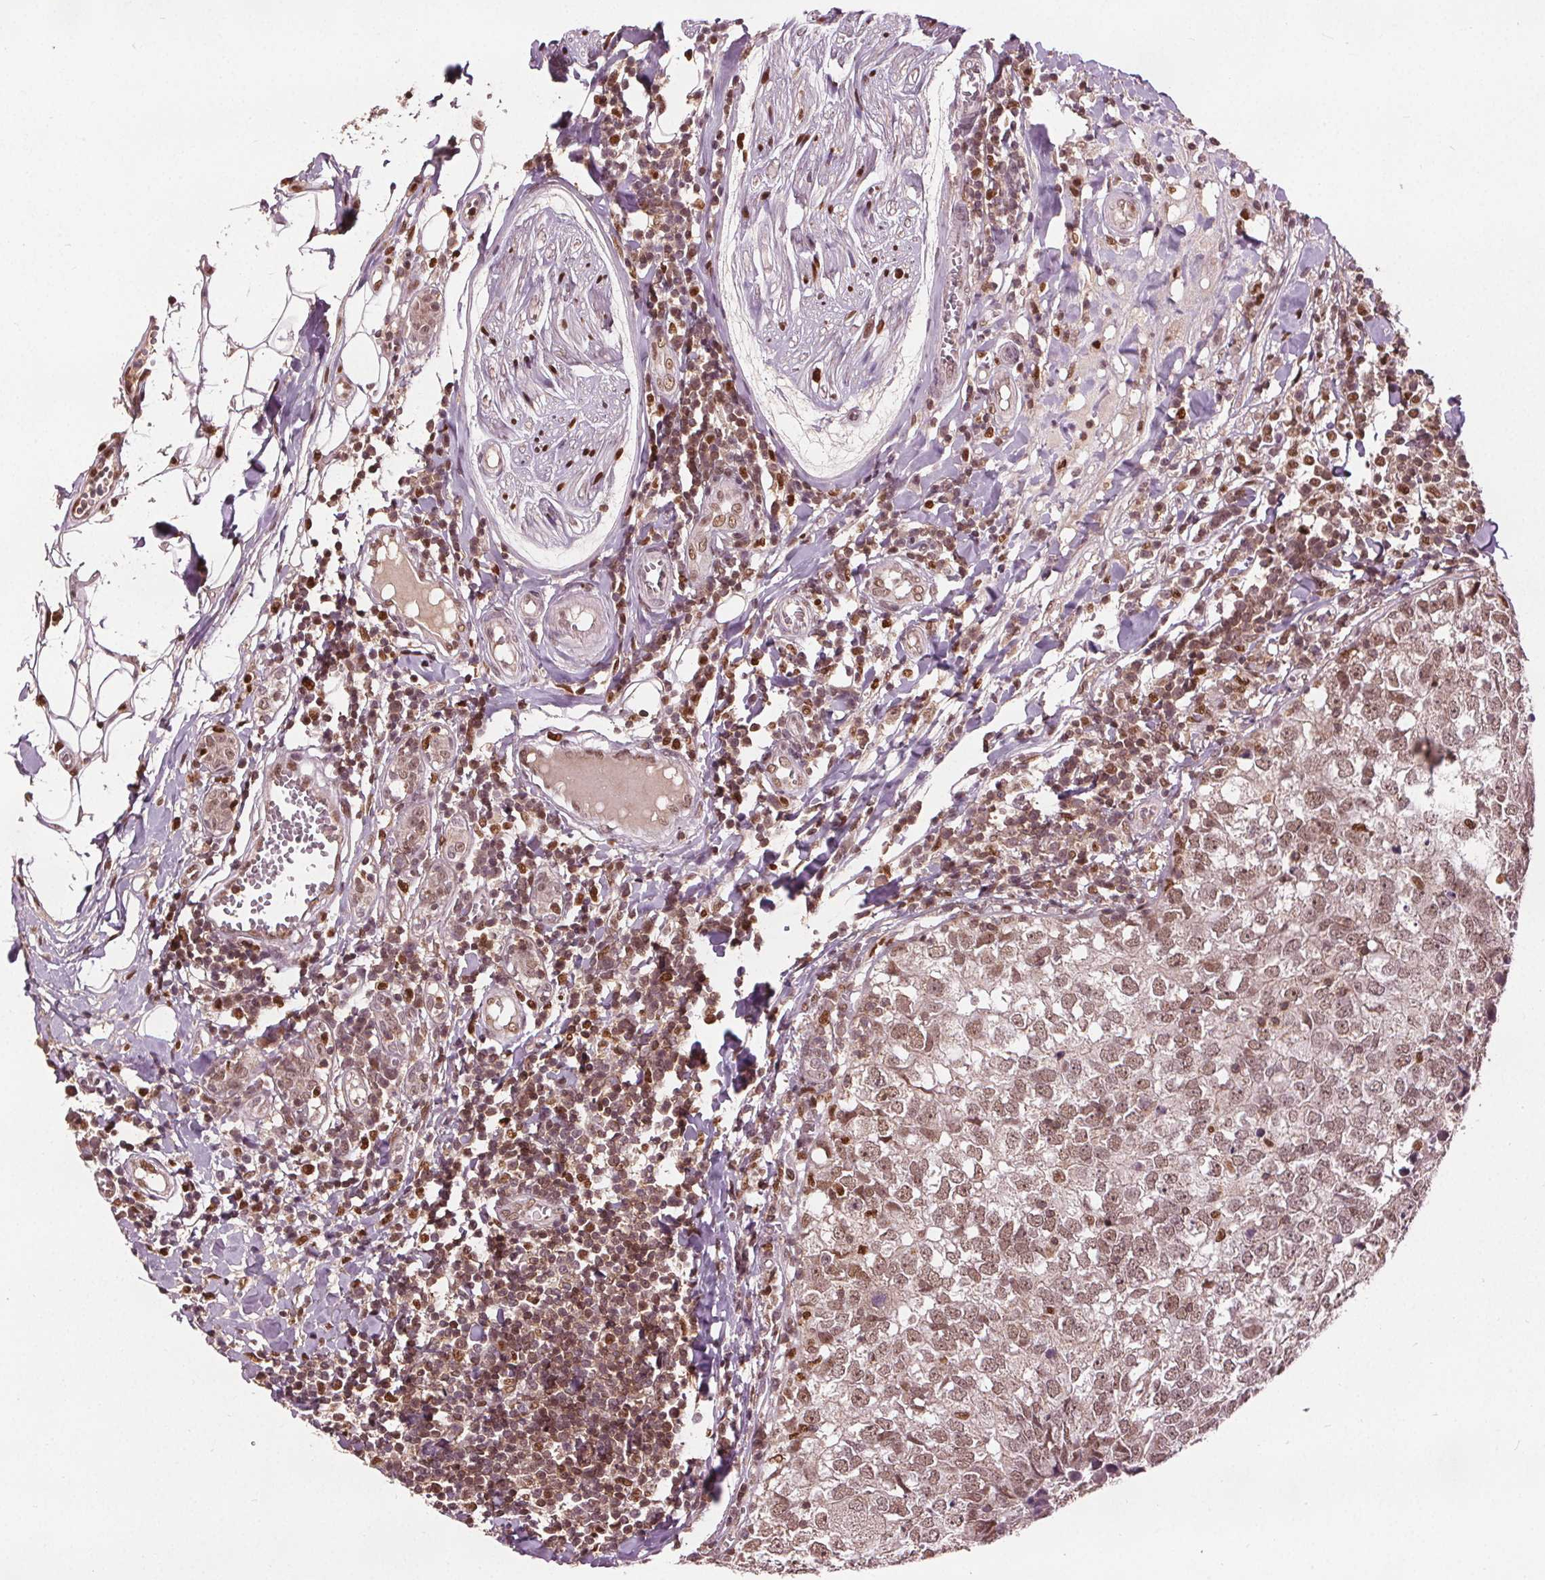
{"staining": {"intensity": "moderate", "quantity": ">75%", "location": "cytoplasmic/membranous,nuclear"}, "tissue": "breast cancer", "cell_type": "Tumor cells", "image_type": "cancer", "snomed": [{"axis": "morphology", "description": "Duct carcinoma"}, {"axis": "topography", "description": "Breast"}], "caption": "Protein staining reveals moderate cytoplasmic/membranous and nuclear expression in approximately >75% of tumor cells in intraductal carcinoma (breast). The staining was performed using DAB (3,3'-diaminobenzidine) to visualize the protein expression in brown, while the nuclei were stained in blue with hematoxylin (Magnification: 20x).", "gene": "DDX11", "patient": {"sex": "female", "age": 30}}